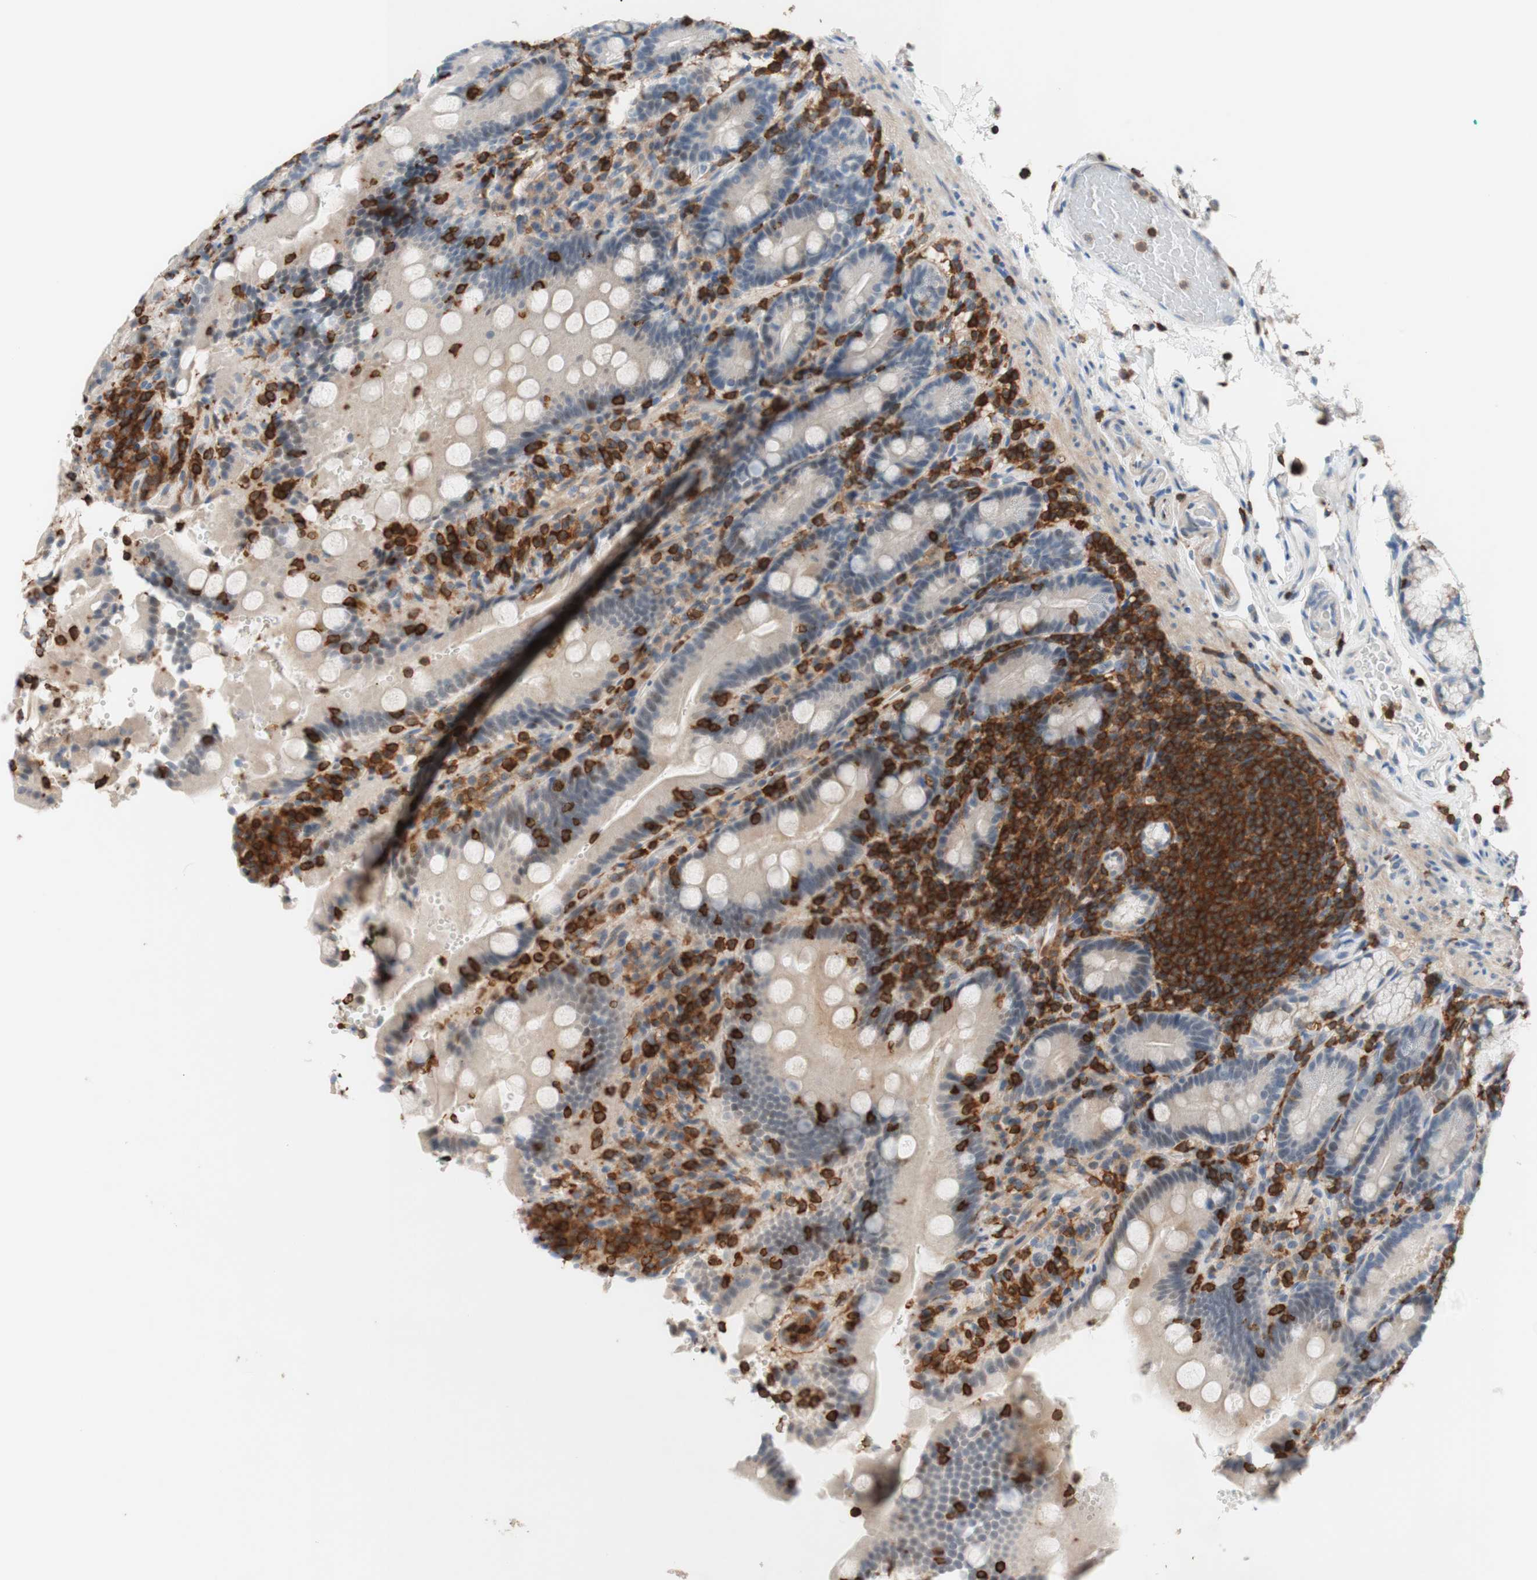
{"staining": {"intensity": "weak", "quantity": "<25%", "location": "cytoplasmic/membranous"}, "tissue": "duodenum", "cell_type": "Glandular cells", "image_type": "normal", "snomed": [{"axis": "morphology", "description": "Normal tissue, NOS"}, {"axis": "topography", "description": "Small intestine, NOS"}], "caption": "There is no significant positivity in glandular cells of duodenum. (DAB (3,3'-diaminobenzidine) immunohistochemistry, high magnification).", "gene": "SPINK6", "patient": {"sex": "female", "age": 71}}